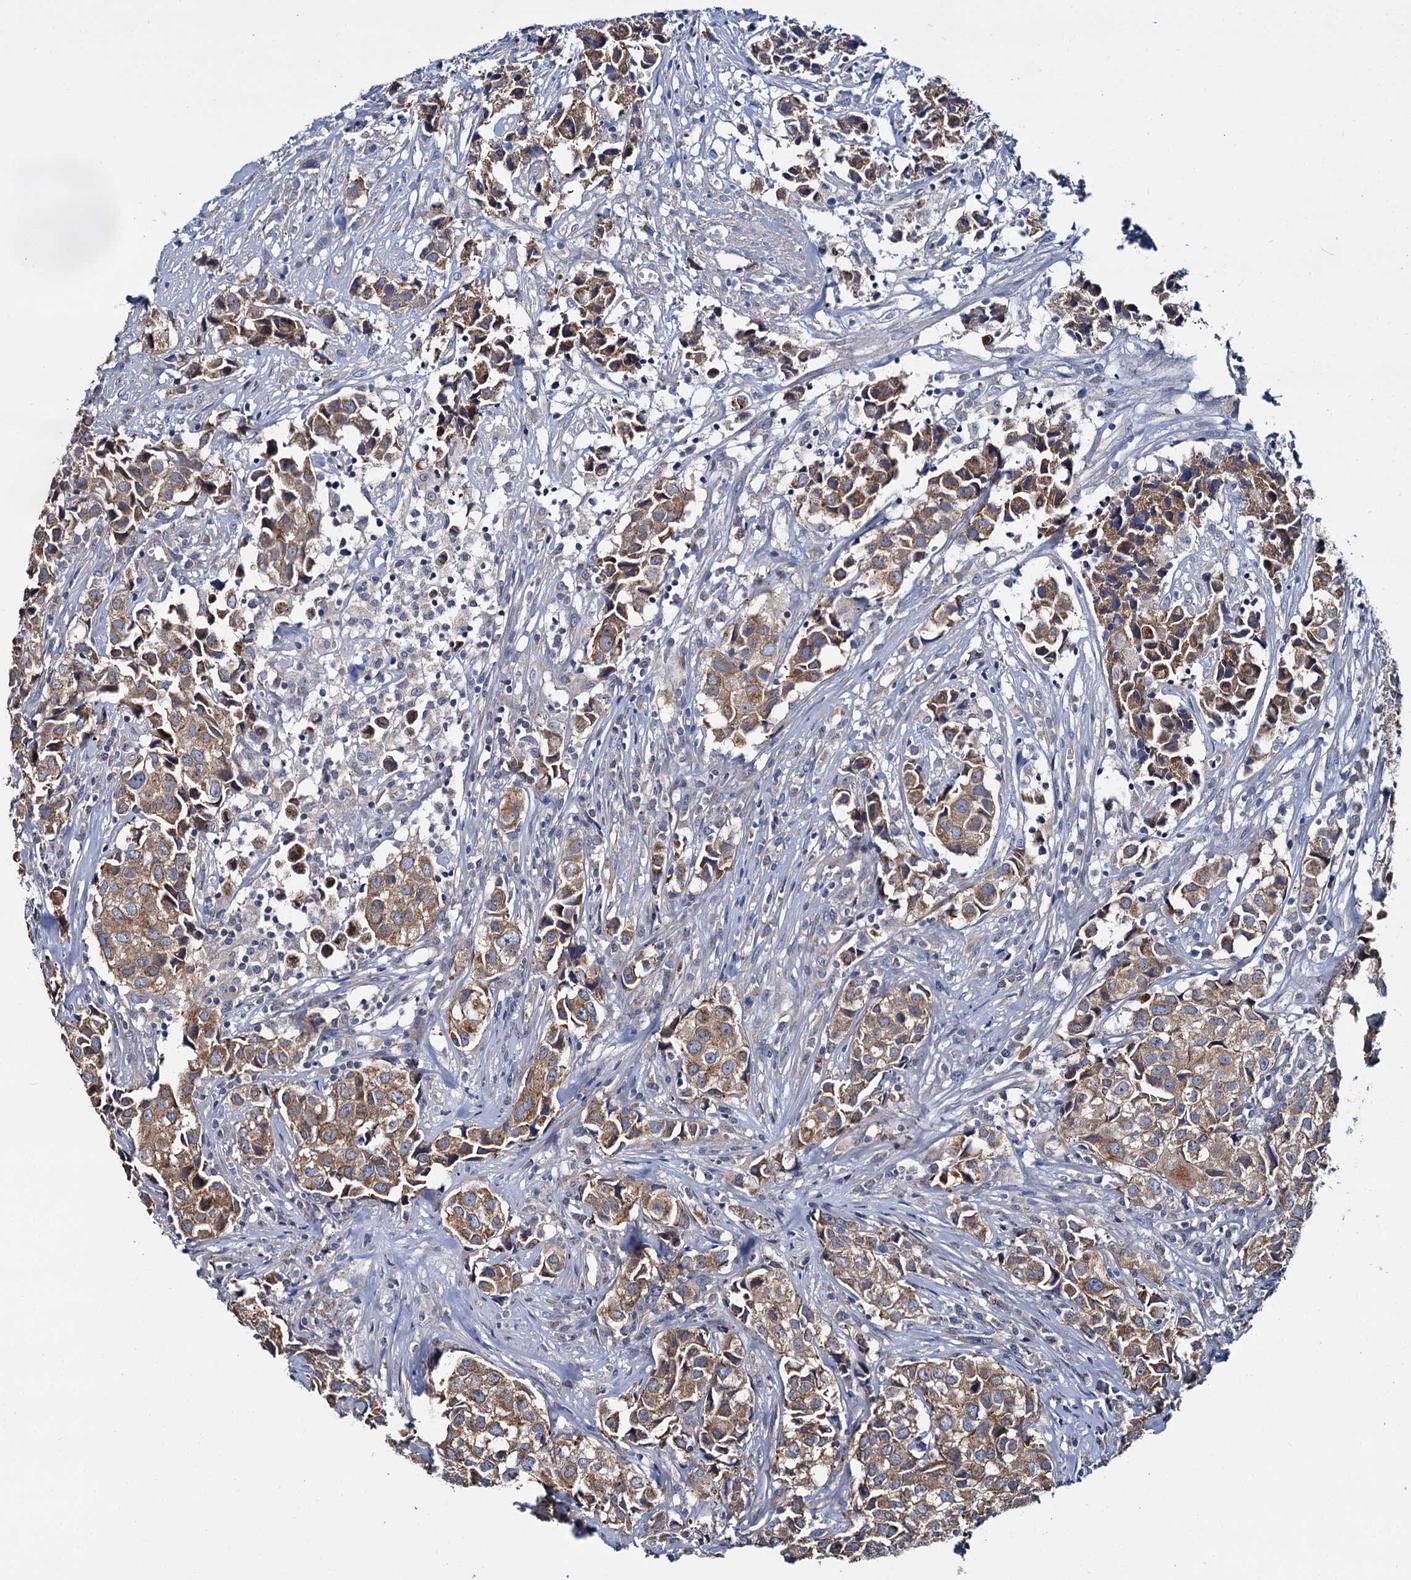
{"staining": {"intensity": "moderate", "quantity": ">75%", "location": "cytoplasmic/membranous"}, "tissue": "urothelial cancer", "cell_type": "Tumor cells", "image_type": "cancer", "snomed": [{"axis": "morphology", "description": "Urothelial carcinoma, High grade"}, {"axis": "topography", "description": "Urinary bladder"}], "caption": "Protein expression analysis of urothelial cancer demonstrates moderate cytoplasmic/membranous staining in about >75% of tumor cells. The protein is stained brown, and the nuclei are stained in blue (DAB (3,3'-diaminobenzidine) IHC with brightfield microscopy, high magnification).", "gene": "CEP295", "patient": {"sex": "female", "age": 75}}